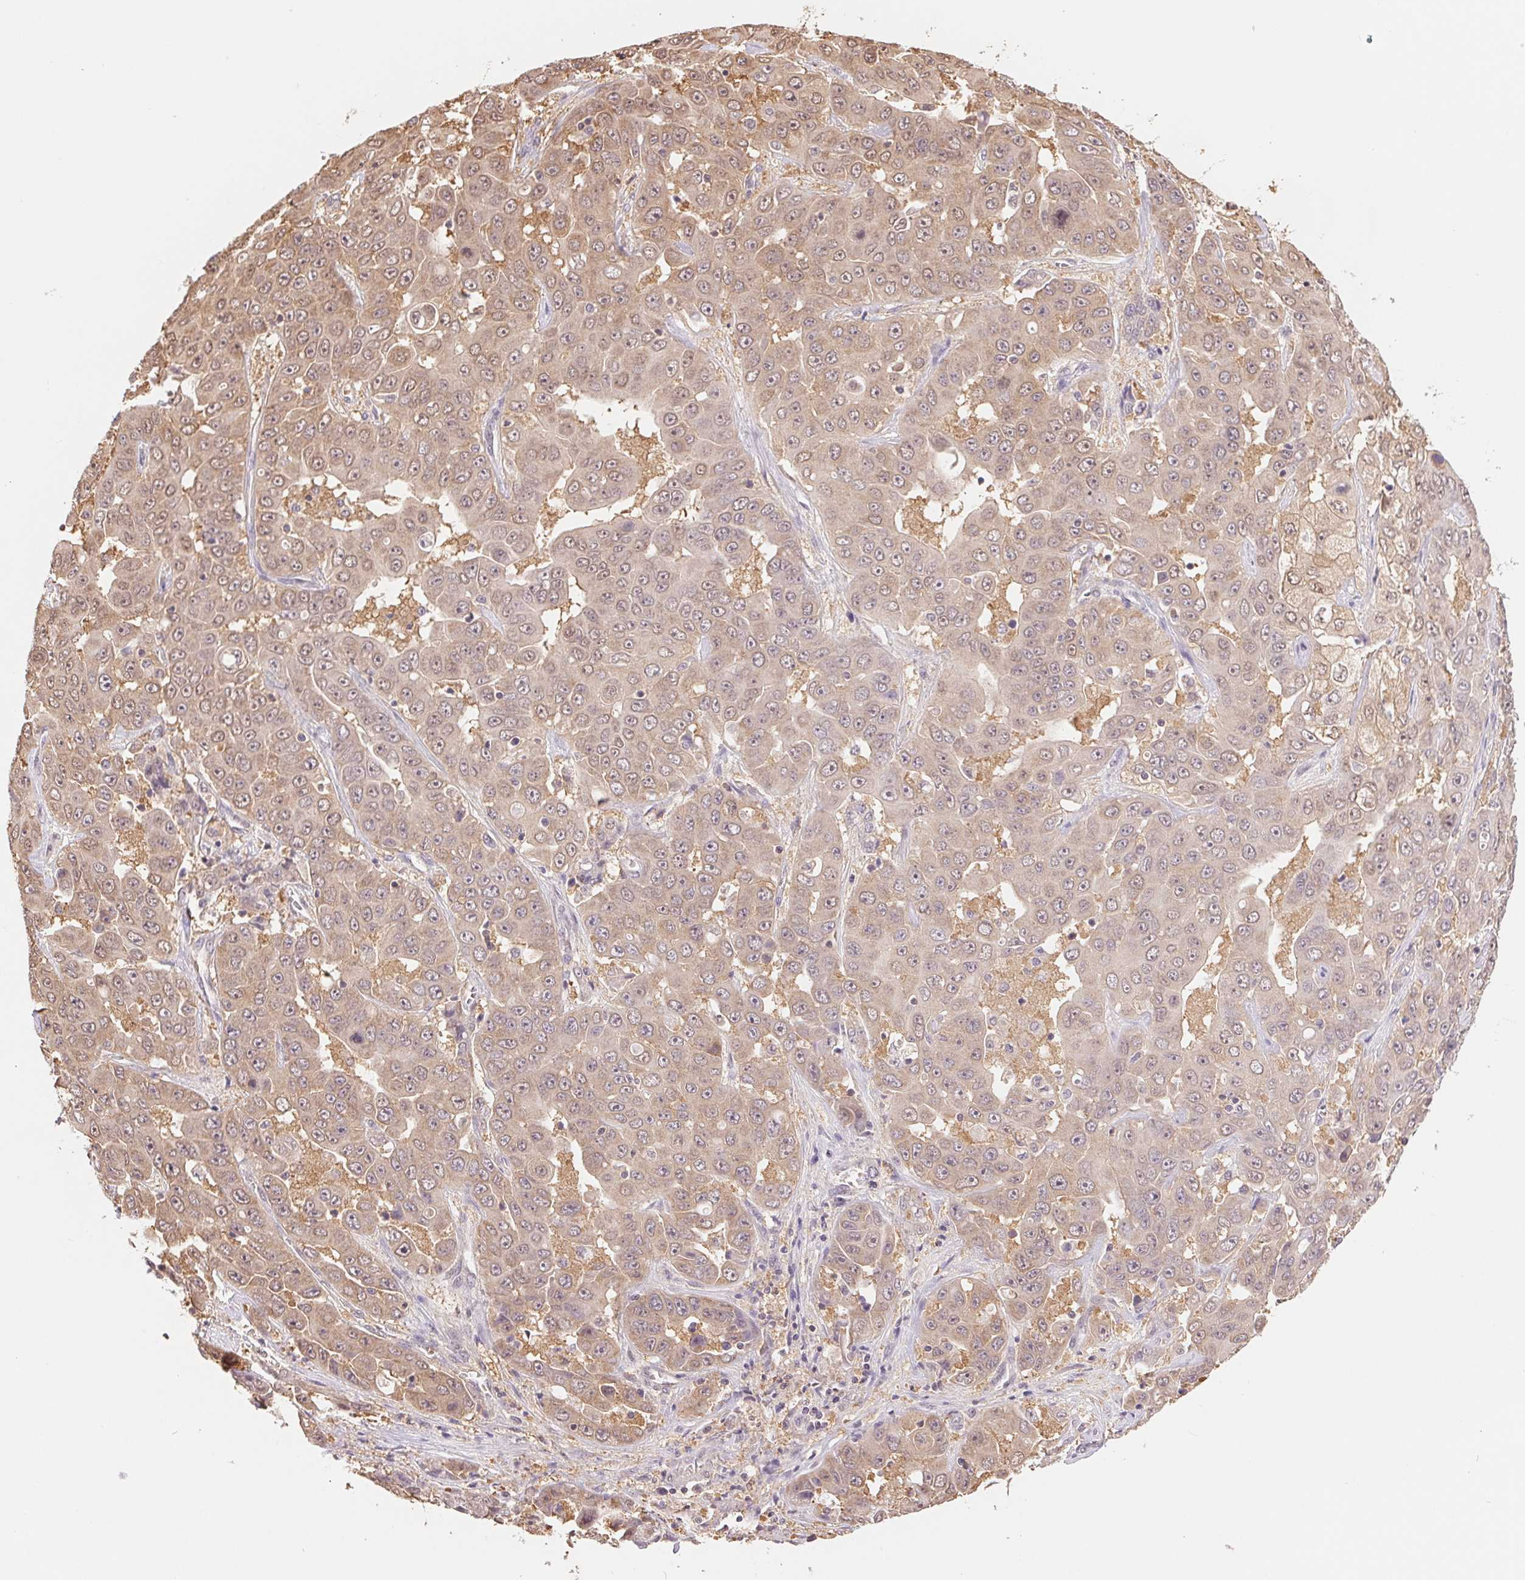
{"staining": {"intensity": "weak", "quantity": ">75%", "location": "cytoplasmic/membranous"}, "tissue": "liver cancer", "cell_type": "Tumor cells", "image_type": "cancer", "snomed": [{"axis": "morphology", "description": "Cholangiocarcinoma"}, {"axis": "topography", "description": "Liver"}], "caption": "Liver cancer was stained to show a protein in brown. There is low levels of weak cytoplasmic/membranous positivity in about >75% of tumor cells.", "gene": "CDC123", "patient": {"sex": "female", "age": 52}}